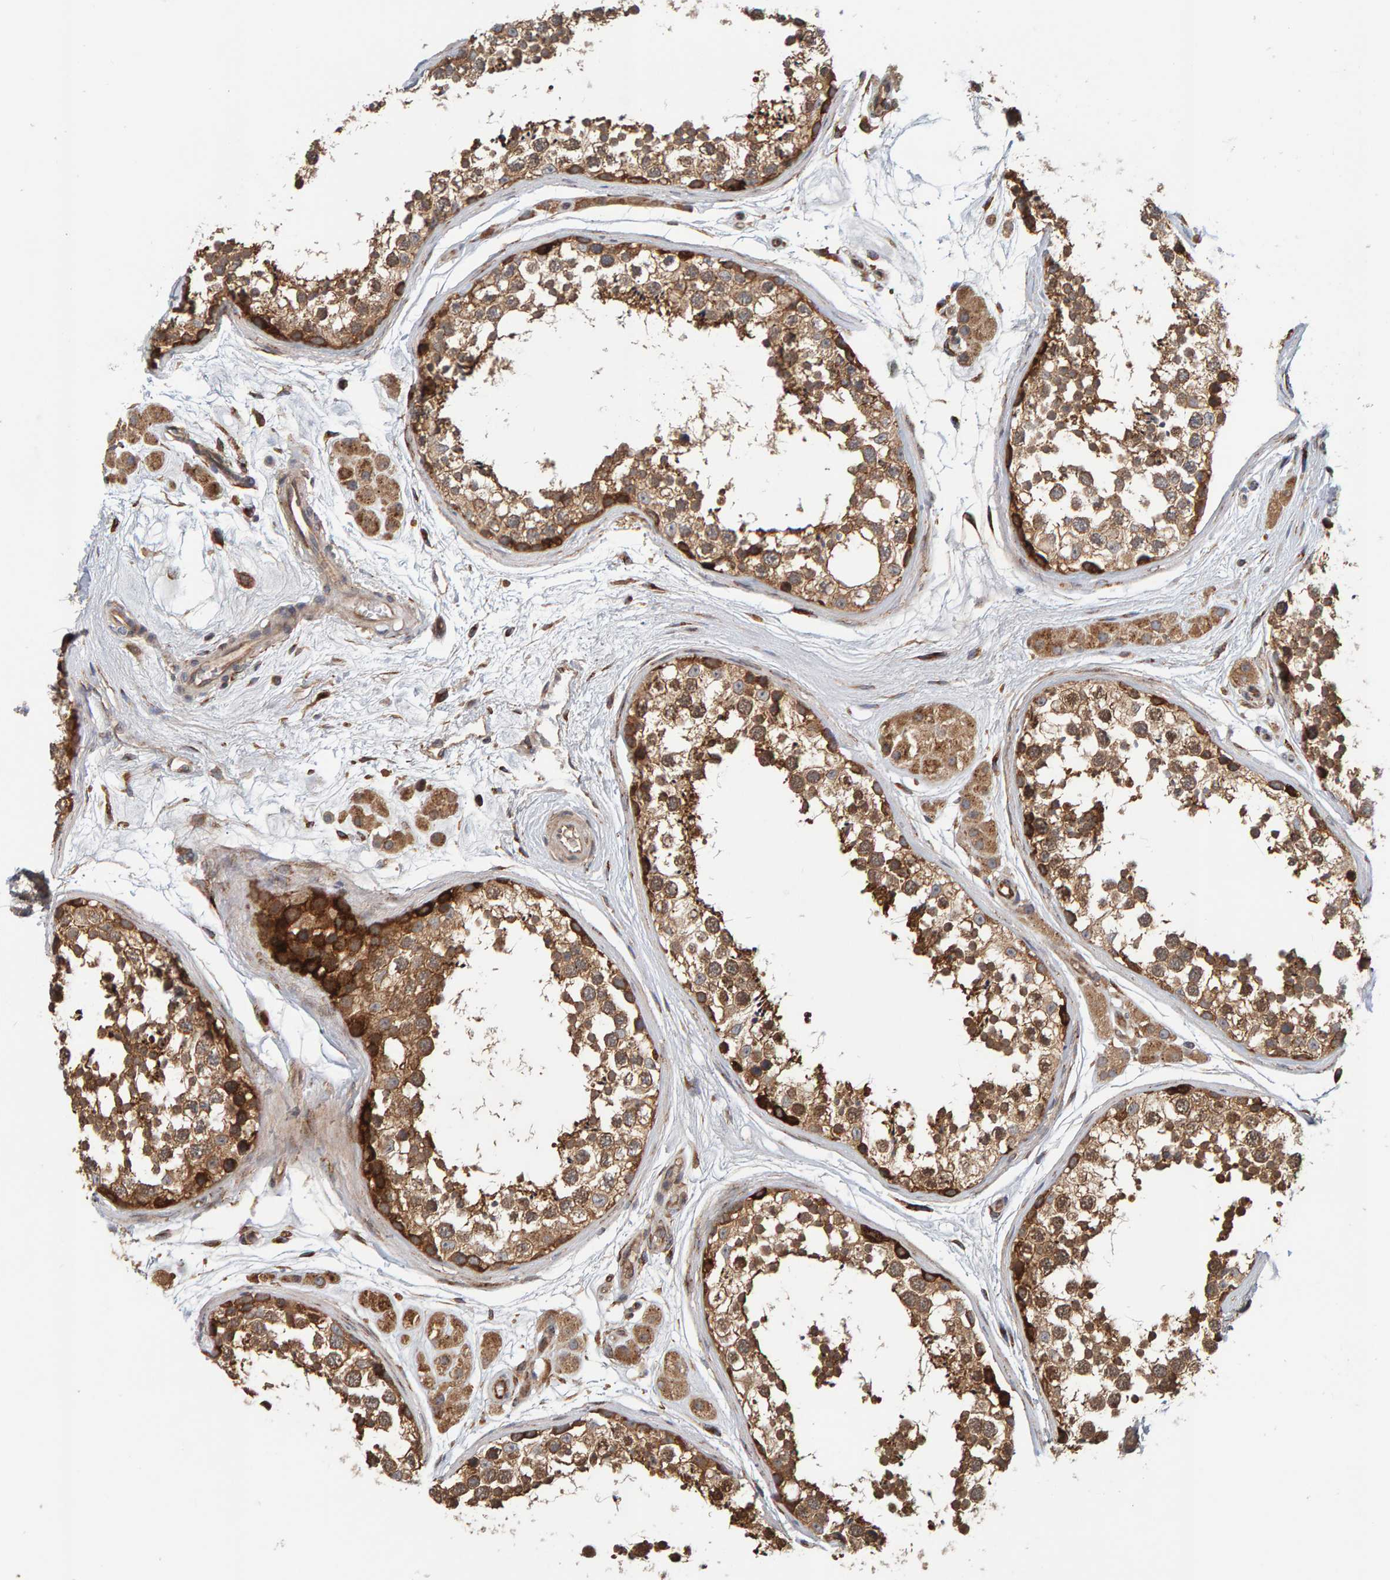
{"staining": {"intensity": "strong", "quantity": ">75%", "location": "cytoplasmic/membranous"}, "tissue": "testis", "cell_type": "Cells in seminiferous ducts", "image_type": "normal", "snomed": [{"axis": "morphology", "description": "Normal tissue, NOS"}, {"axis": "topography", "description": "Testis"}], "caption": "A brown stain highlights strong cytoplasmic/membranous staining of a protein in cells in seminiferous ducts of unremarkable human testis.", "gene": "BAIAP2", "patient": {"sex": "male", "age": 56}}